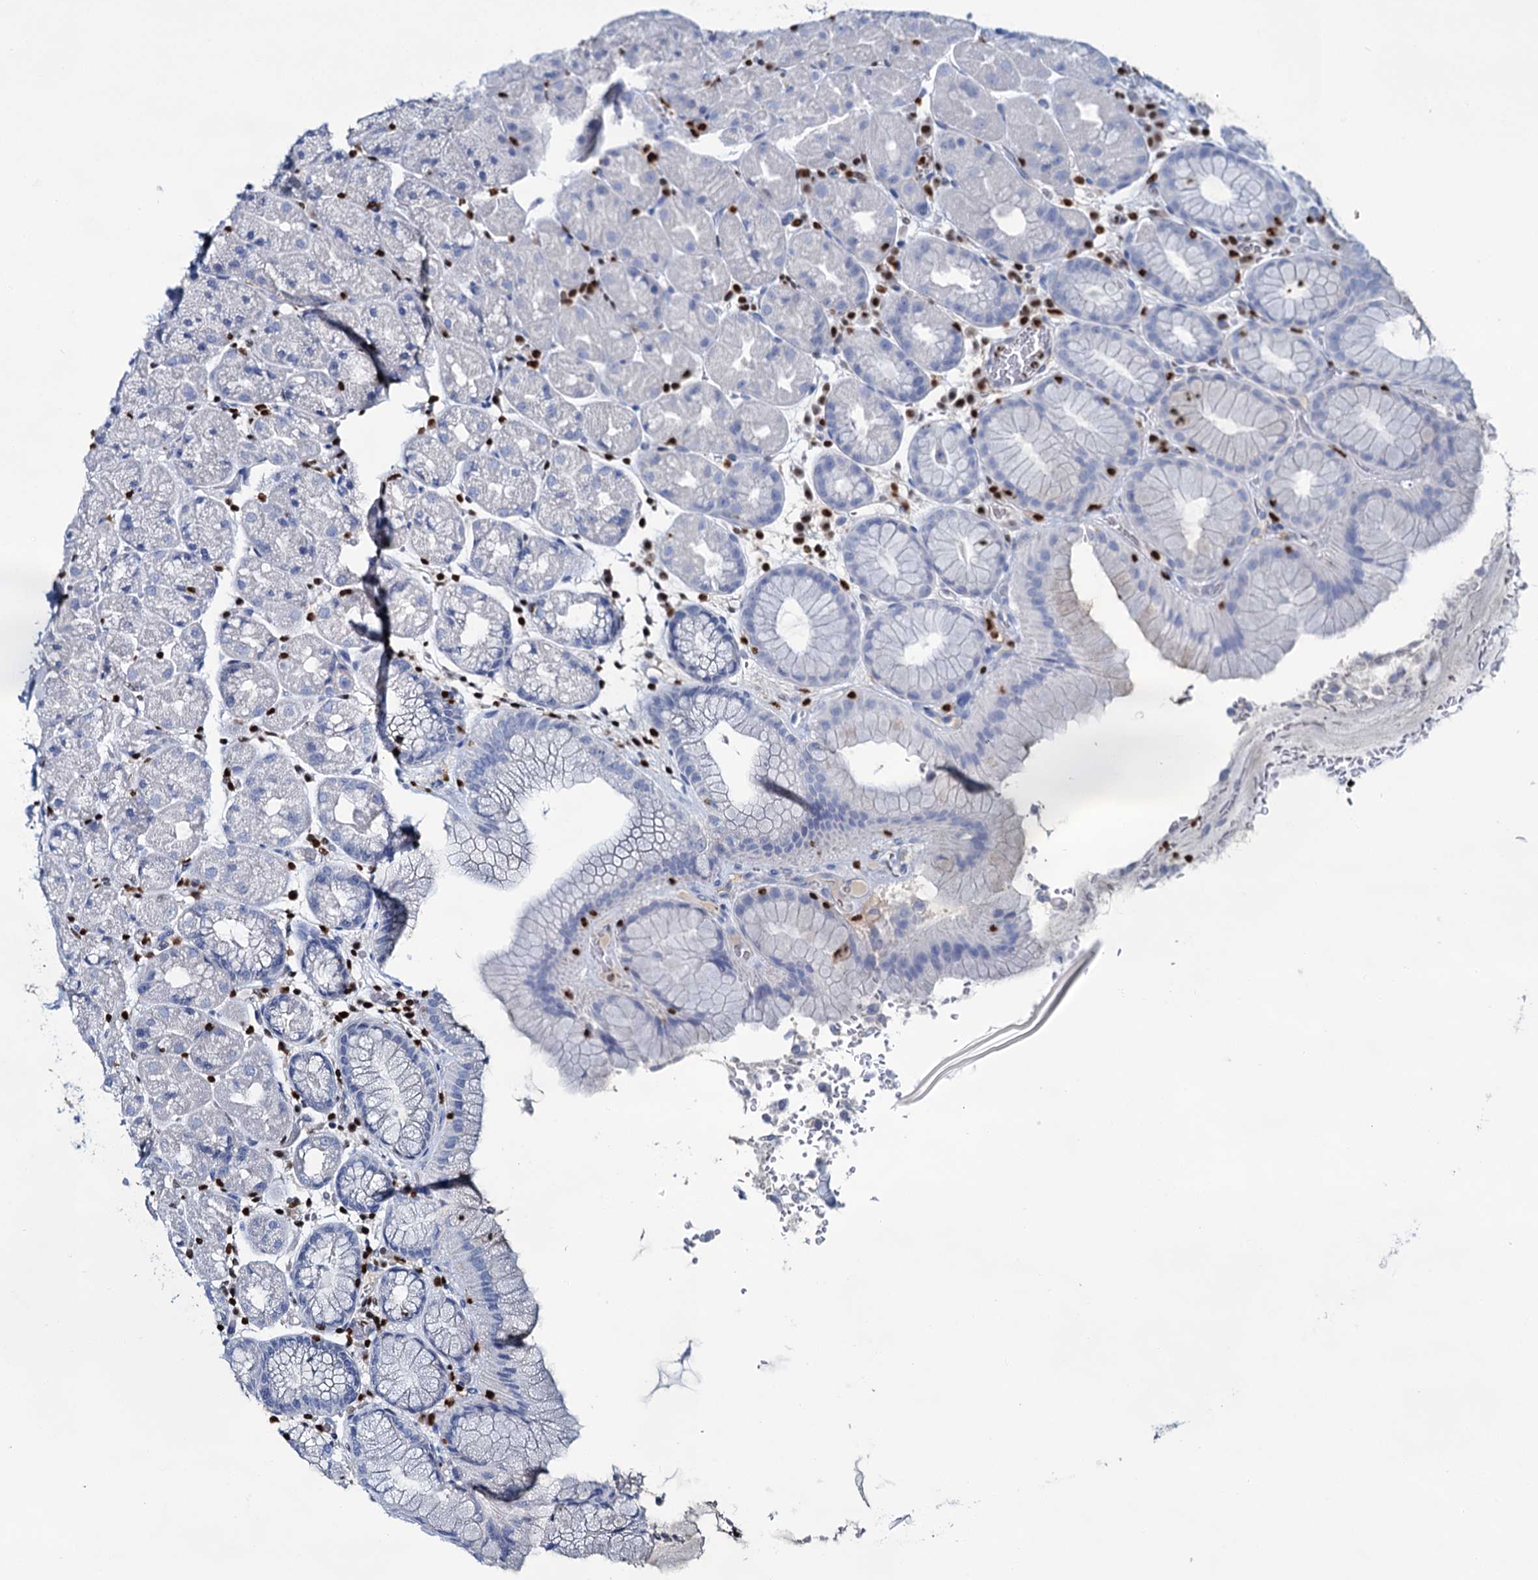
{"staining": {"intensity": "negative", "quantity": "none", "location": "none"}, "tissue": "stomach", "cell_type": "Glandular cells", "image_type": "normal", "snomed": [{"axis": "morphology", "description": "Normal tissue, NOS"}, {"axis": "topography", "description": "Stomach, upper"}, {"axis": "topography", "description": "Stomach, lower"}], "caption": "Micrograph shows no protein staining in glandular cells of benign stomach.", "gene": "CELF2", "patient": {"sex": "male", "age": 67}}